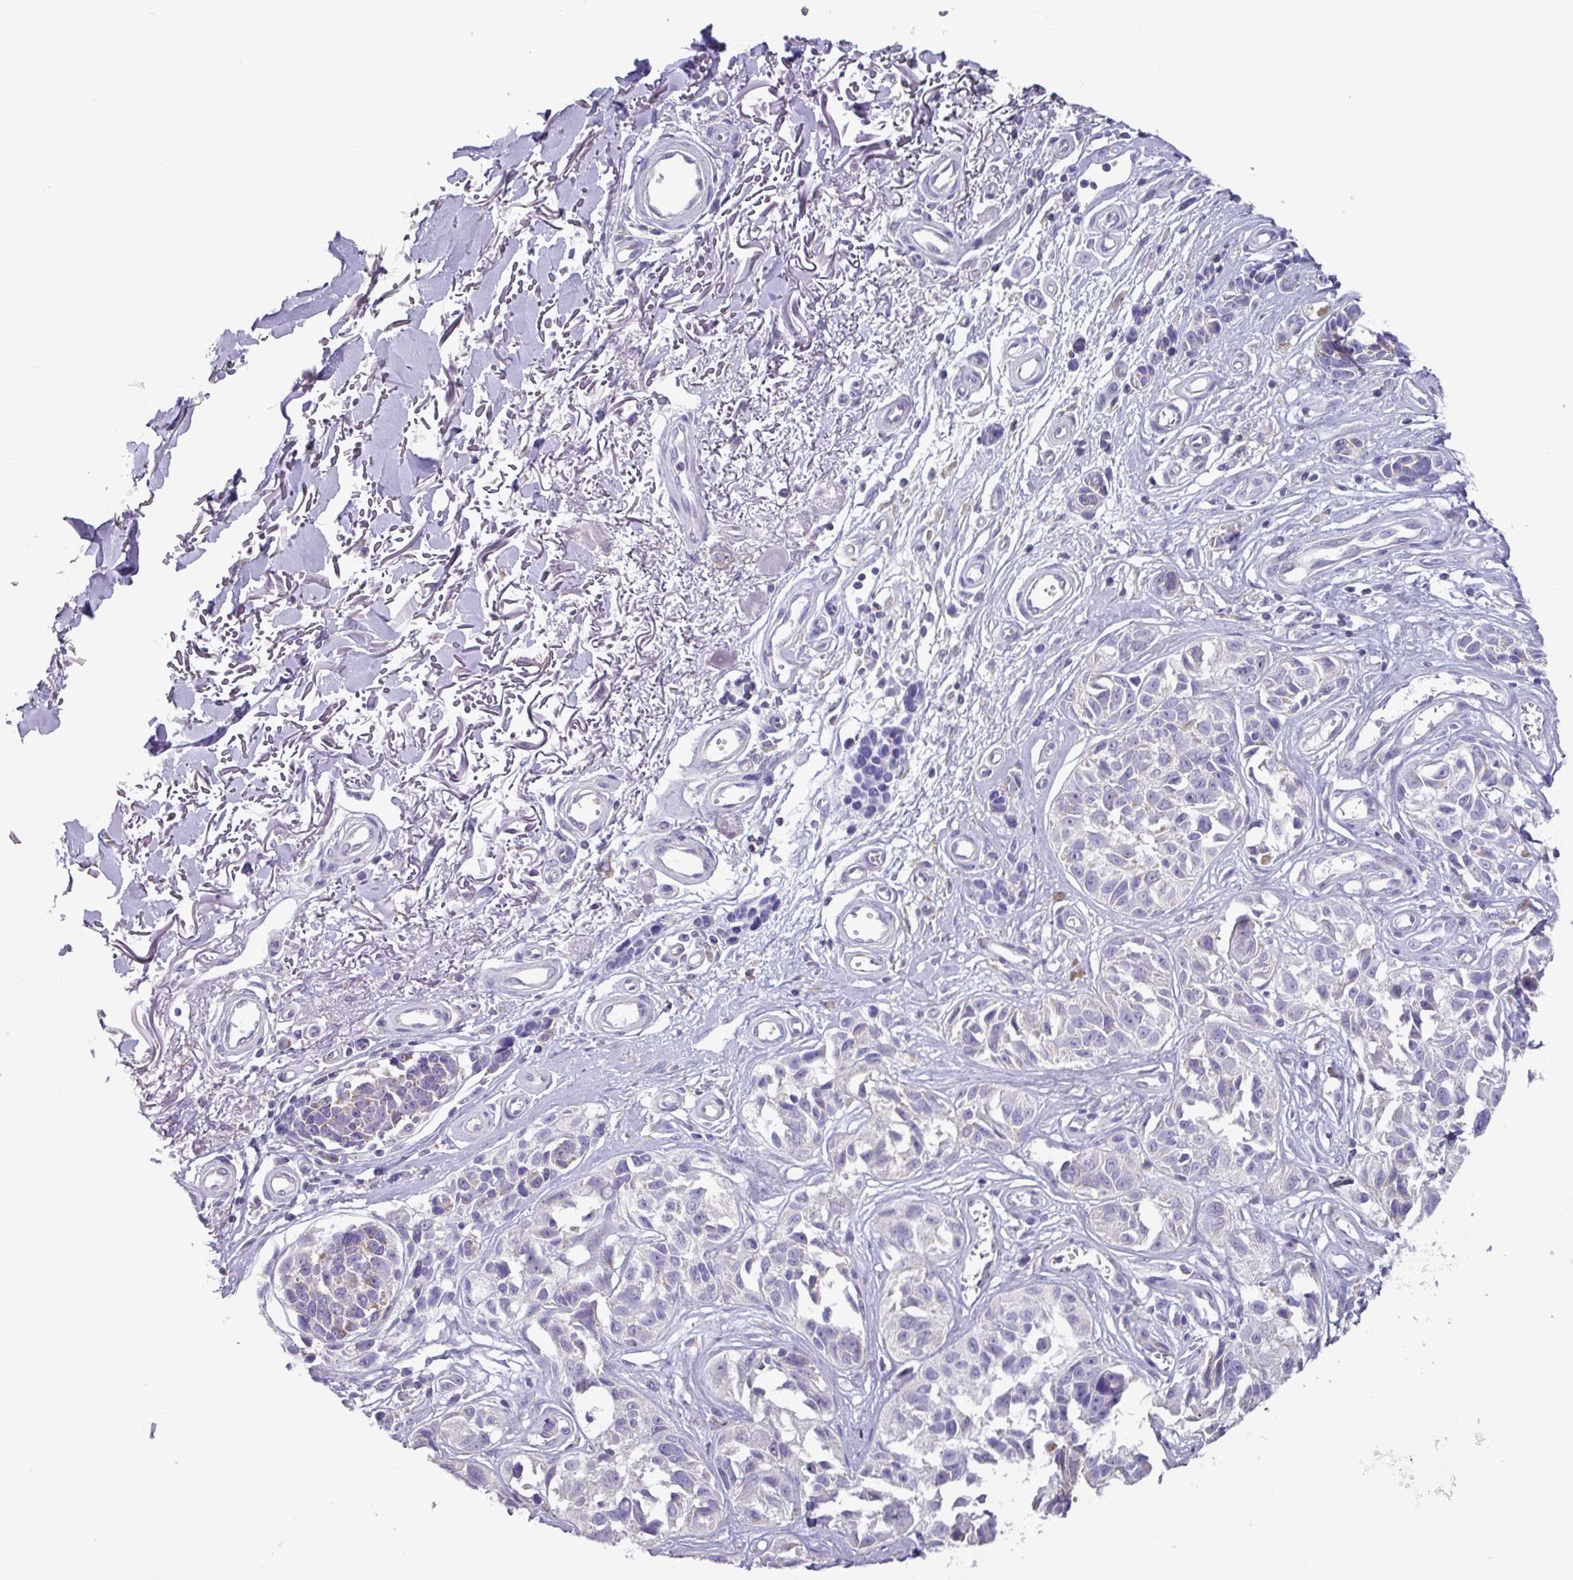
{"staining": {"intensity": "weak", "quantity": "<25%", "location": "cytoplasmic/membranous"}, "tissue": "melanoma", "cell_type": "Tumor cells", "image_type": "cancer", "snomed": [{"axis": "morphology", "description": "Malignant melanoma, NOS"}, {"axis": "topography", "description": "Skin"}], "caption": "This is an immunohistochemistry image of malignant melanoma. There is no staining in tumor cells.", "gene": "MT-ND4", "patient": {"sex": "male", "age": 73}}